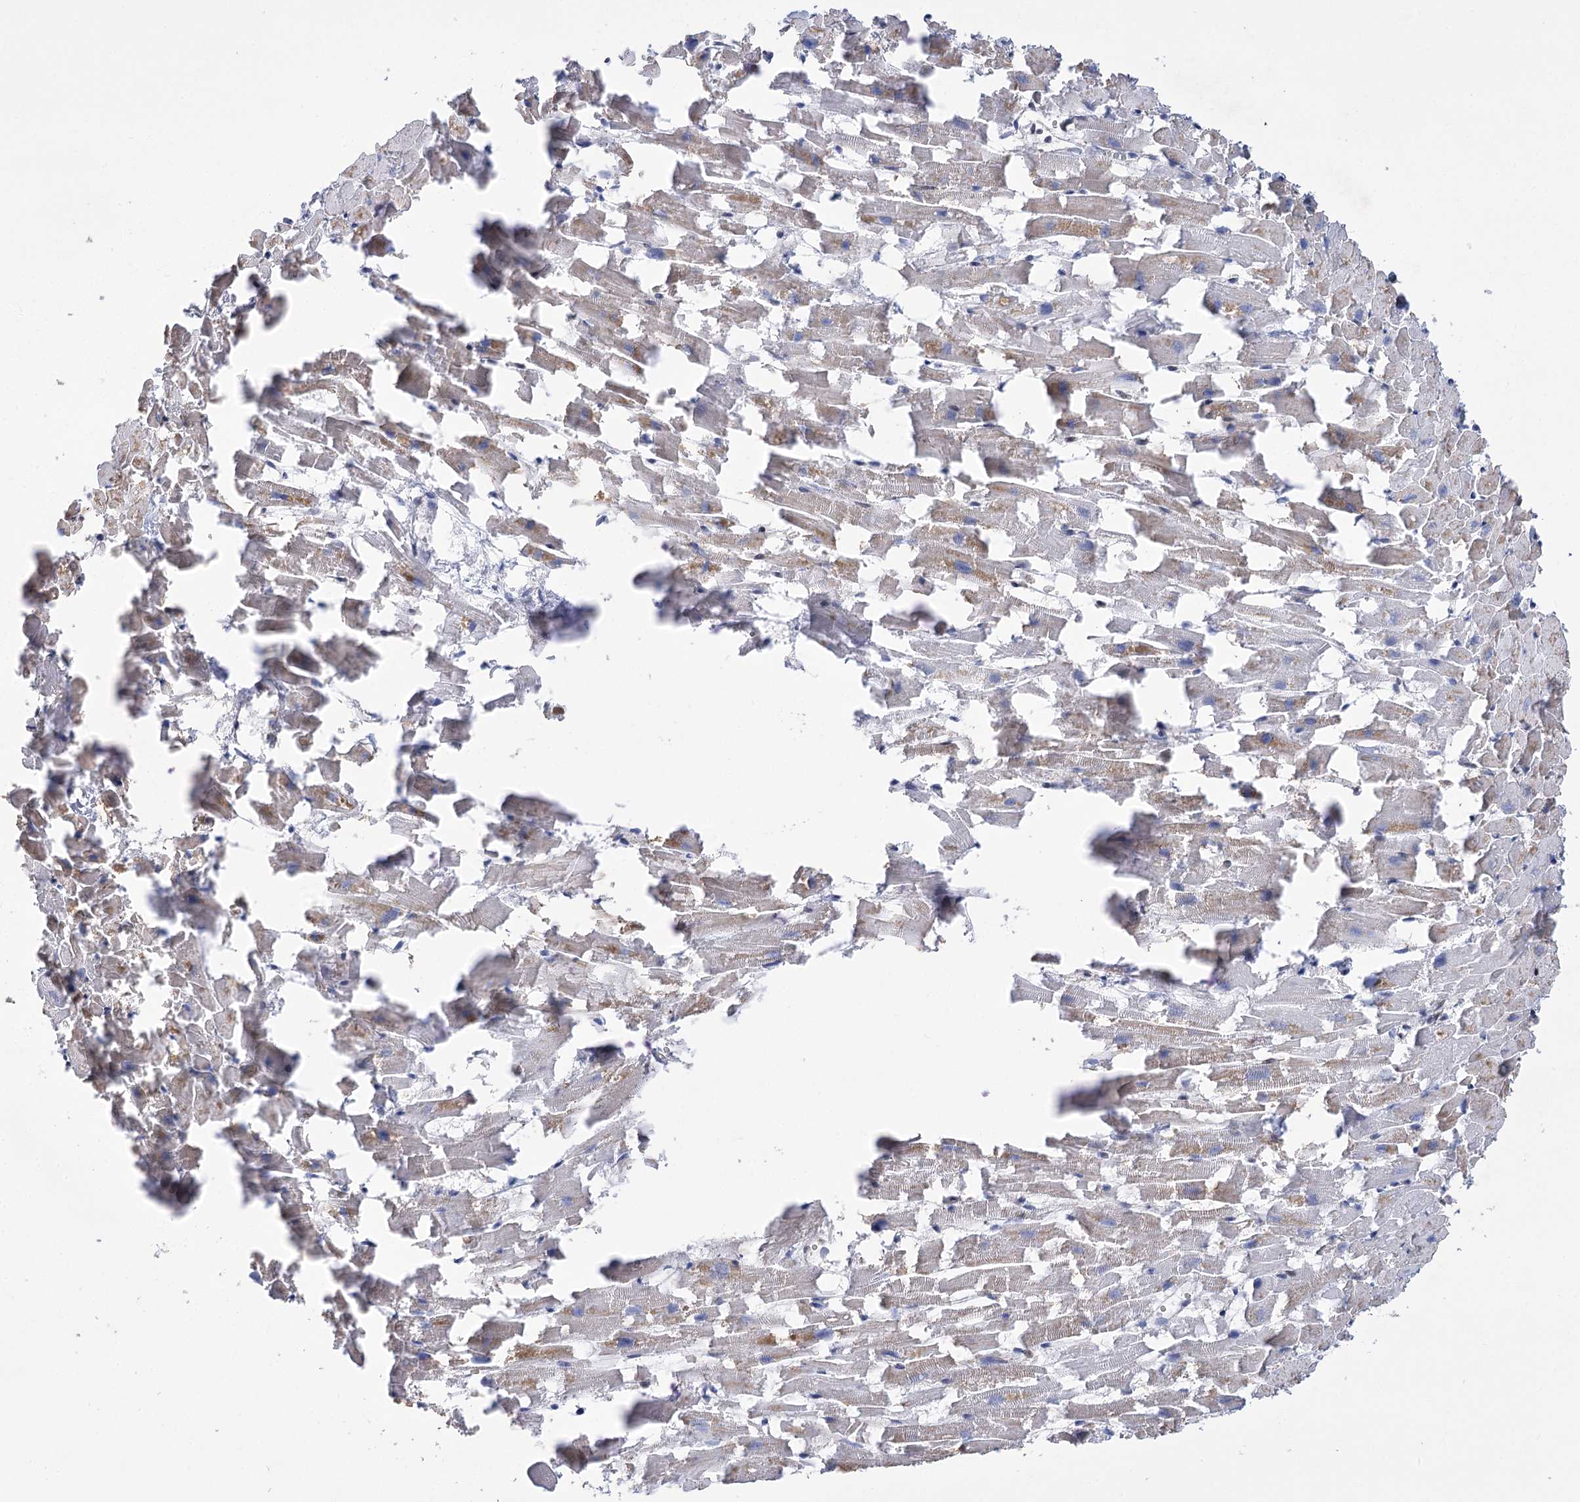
{"staining": {"intensity": "weak", "quantity": "<25%", "location": "cytoplasmic/membranous"}, "tissue": "heart muscle", "cell_type": "Cardiomyocytes", "image_type": "normal", "snomed": [{"axis": "morphology", "description": "Normal tissue, NOS"}, {"axis": "topography", "description": "Heart"}], "caption": "Unremarkable heart muscle was stained to show a protein in brown. There is no significant expression in cardiomyocytes. (DAB (3,3'-diaminobenzidine) immunohistochemistry (IHC), high magnification).", "gene": "NFU1", "patient": {"sex": "female", "age": 64}}